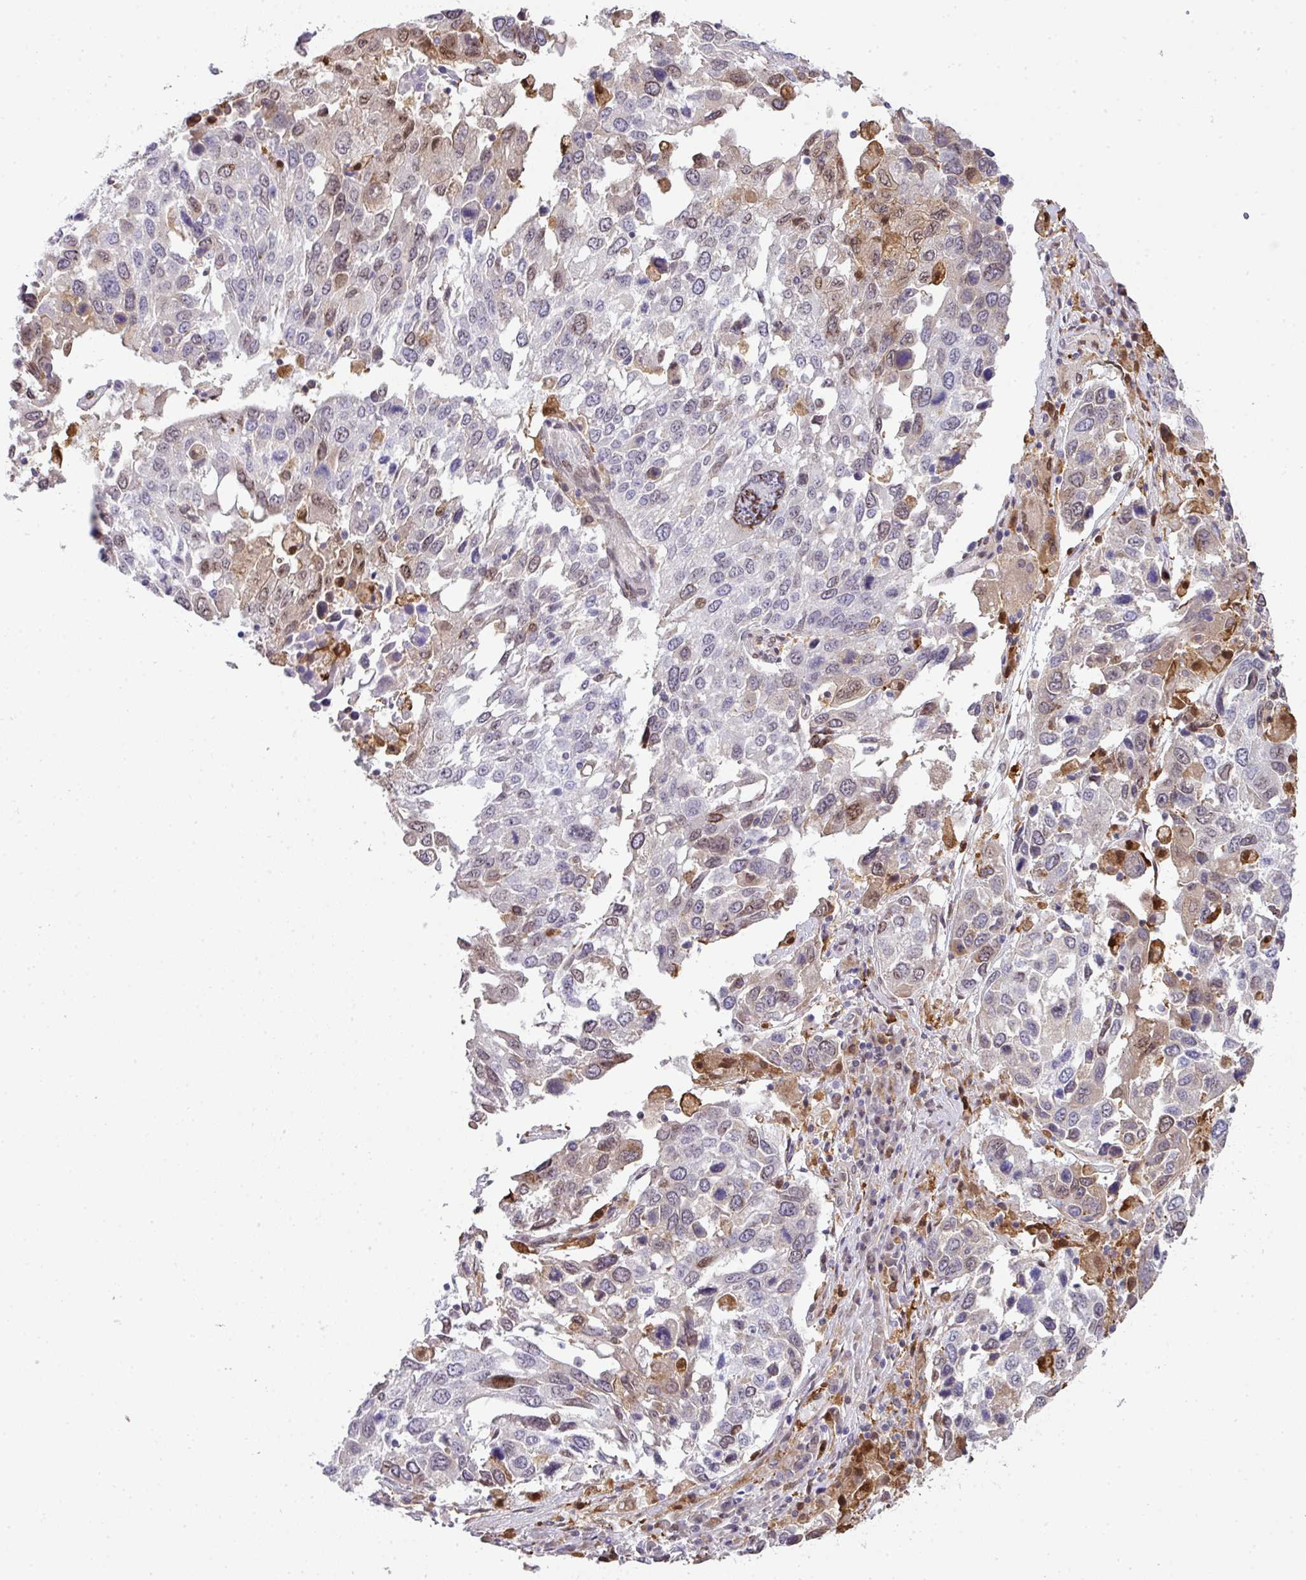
{"staining": {"intensity": "weak", "quantity": "<25%", "location": "nuclear"}, "tissue": "lung cancer", "cell_type": "Tumor cells", "image_type": "cancer", "snomed": [{"axis": "morphology", "description": "Squamous cell carcinoma, NOS"}, {"axis": "topography", "description": "Lung"}], "caption": "Photomicrograph shows no protein positivity in tumor cells of lung cancer (squamous cell carcinoma) tissue.", "gene": "PLK1", "patient": {"sex": "male", "age": 65}}